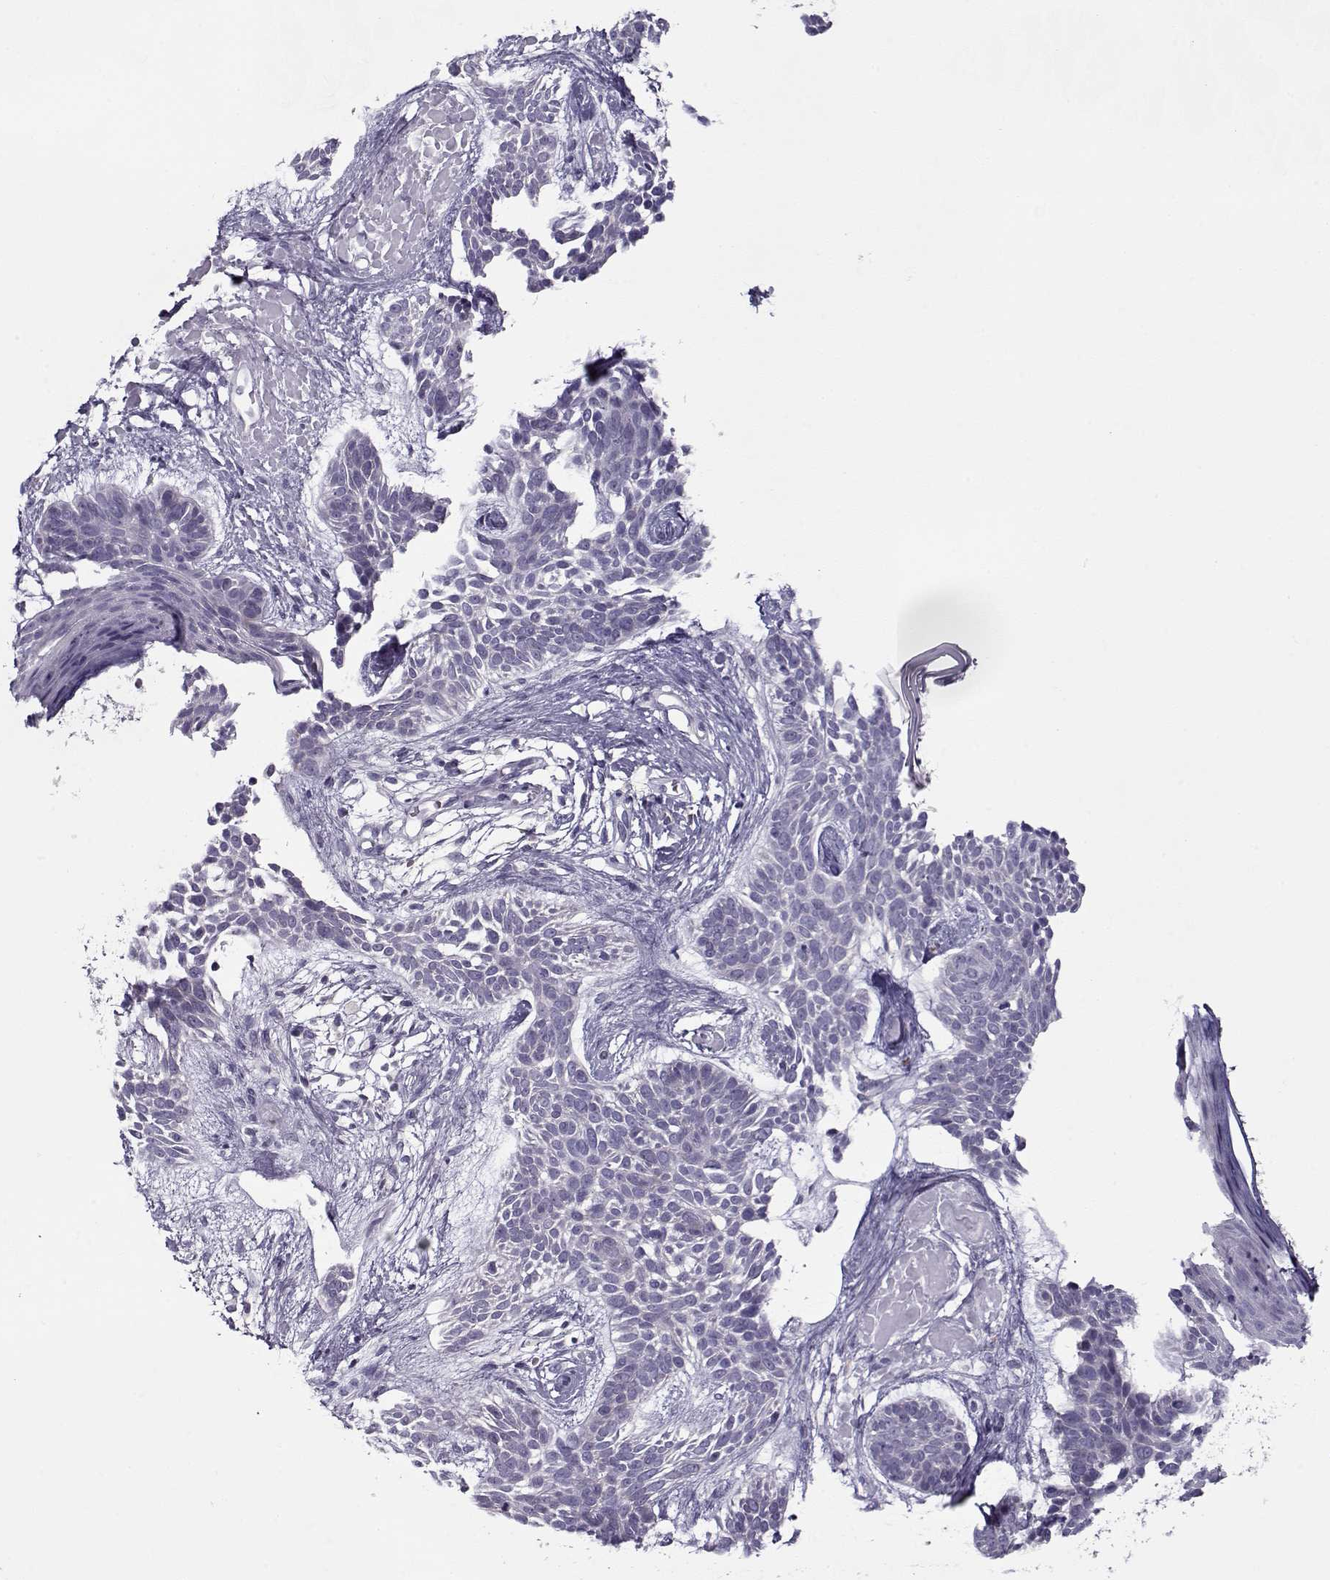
{"staining": {"intensity": "negative", "quantity": "none", "location": "none"}, "tissue": "skin cancer", "cell_type": "Tumor cells", "image_type": "cancer", "snomed": [{"axis": "morphology", "description": "Basal cell carcinoma"}, {"axis": "topography", "description": "Skin"}], "caption": "This is a image of immunohistochemistry (IHC) staining of skin cancer, which shows no positivity in tumor cells.", "gene": "PP2D1", "patient": {"sex": "male", "age": 85}}